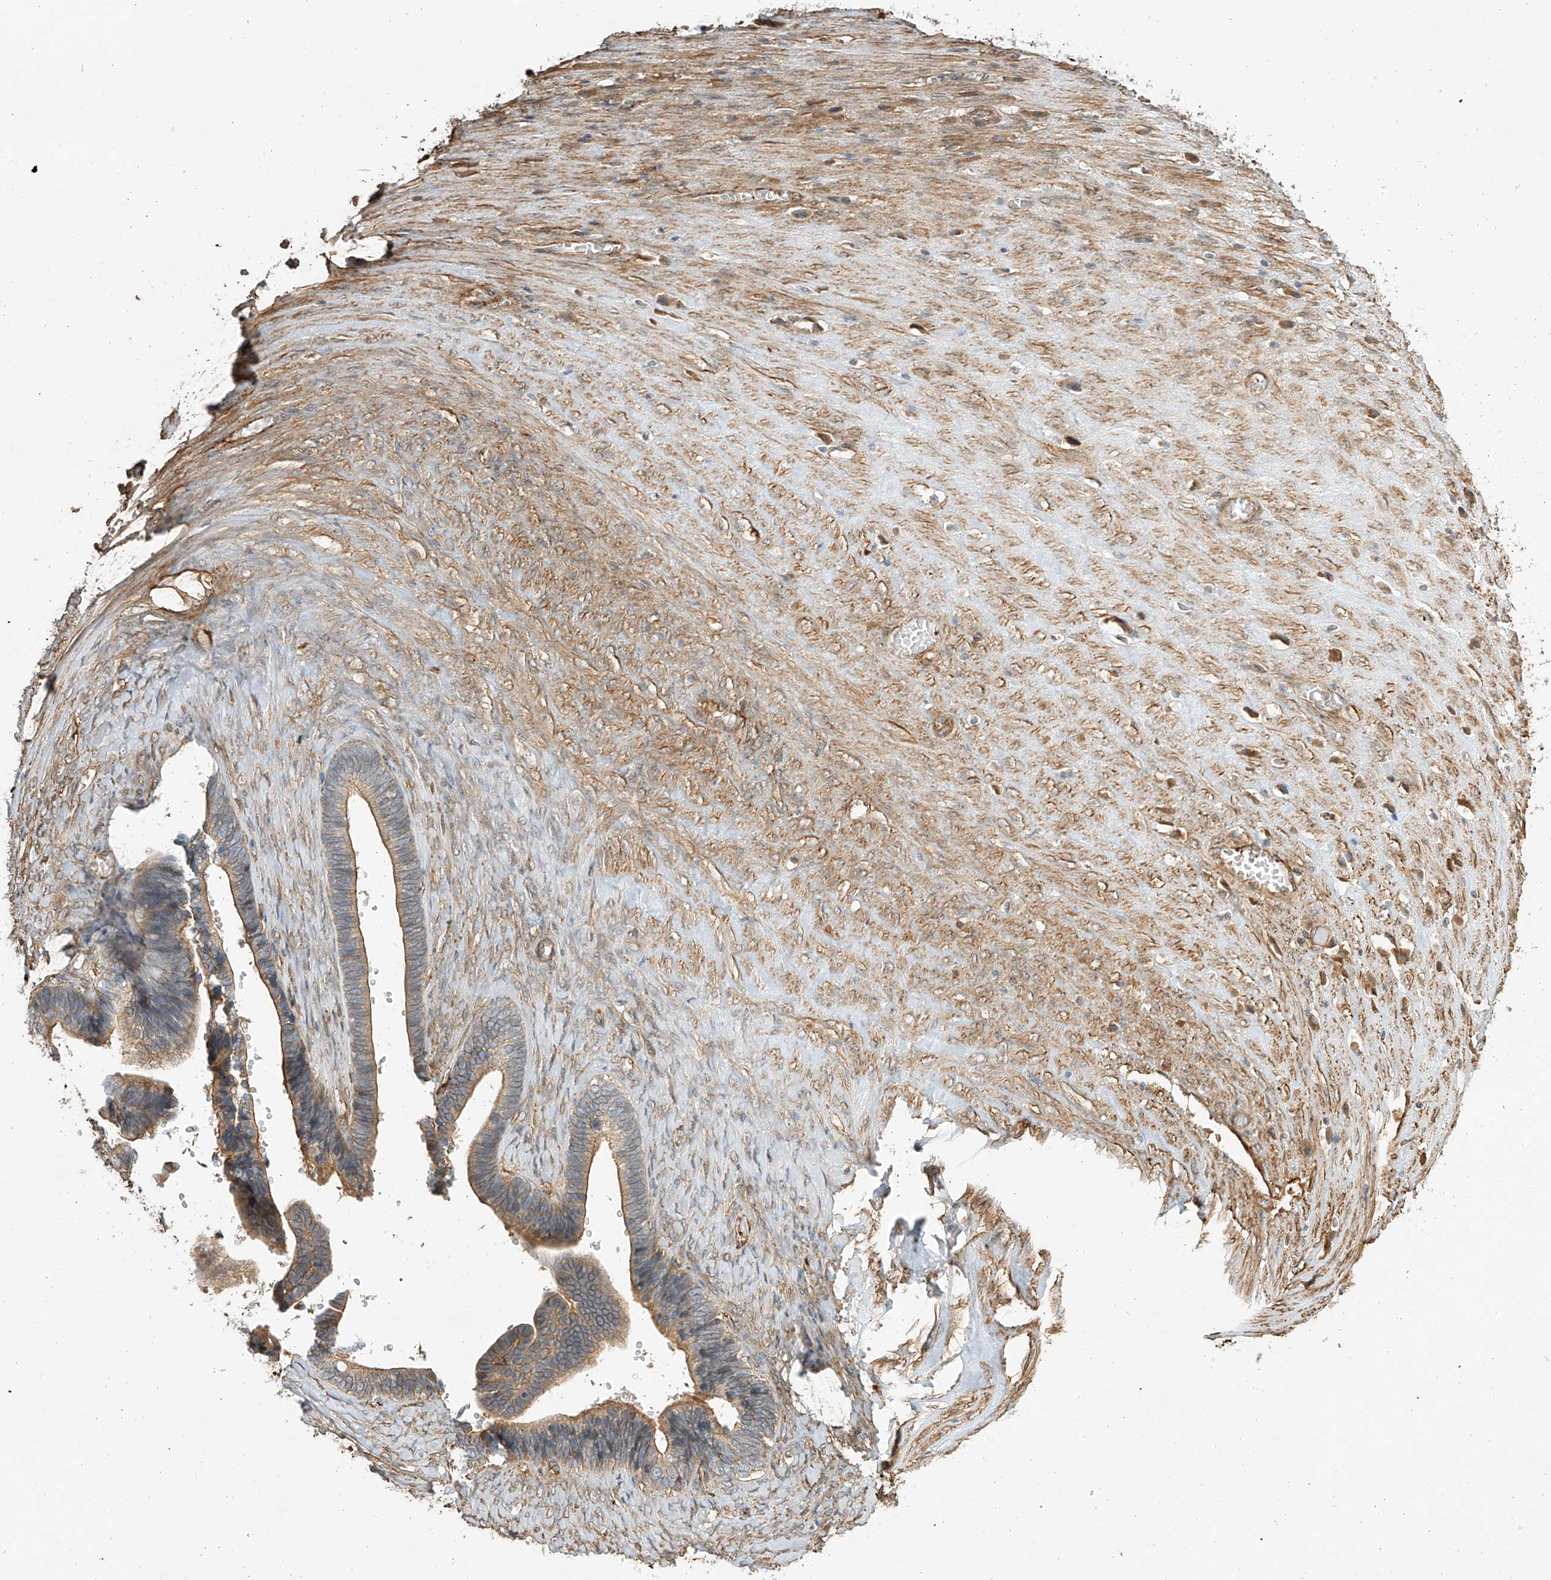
{"staining": {"intensity": "moderate", "quantity": ">75%", "location": "cytoplasmic/membranous"}, "tissue": "ovarian cancer", "cell_type": "Tumor cells", "image_type": "cancer", "snomed": [{"axis": "morphology", "description": "Cystadenocarcinoma, serous, NOS"}, {"axis": "topography", "description": "Ovary"}], "caption": "Ovarian serous cystadenocarcinoma stained for a protein displays moderate cytoplasmic/membranous positivity in tumor cells.", "gene": "CSMD3", "patient": {"sex": "female", "age": 56}}